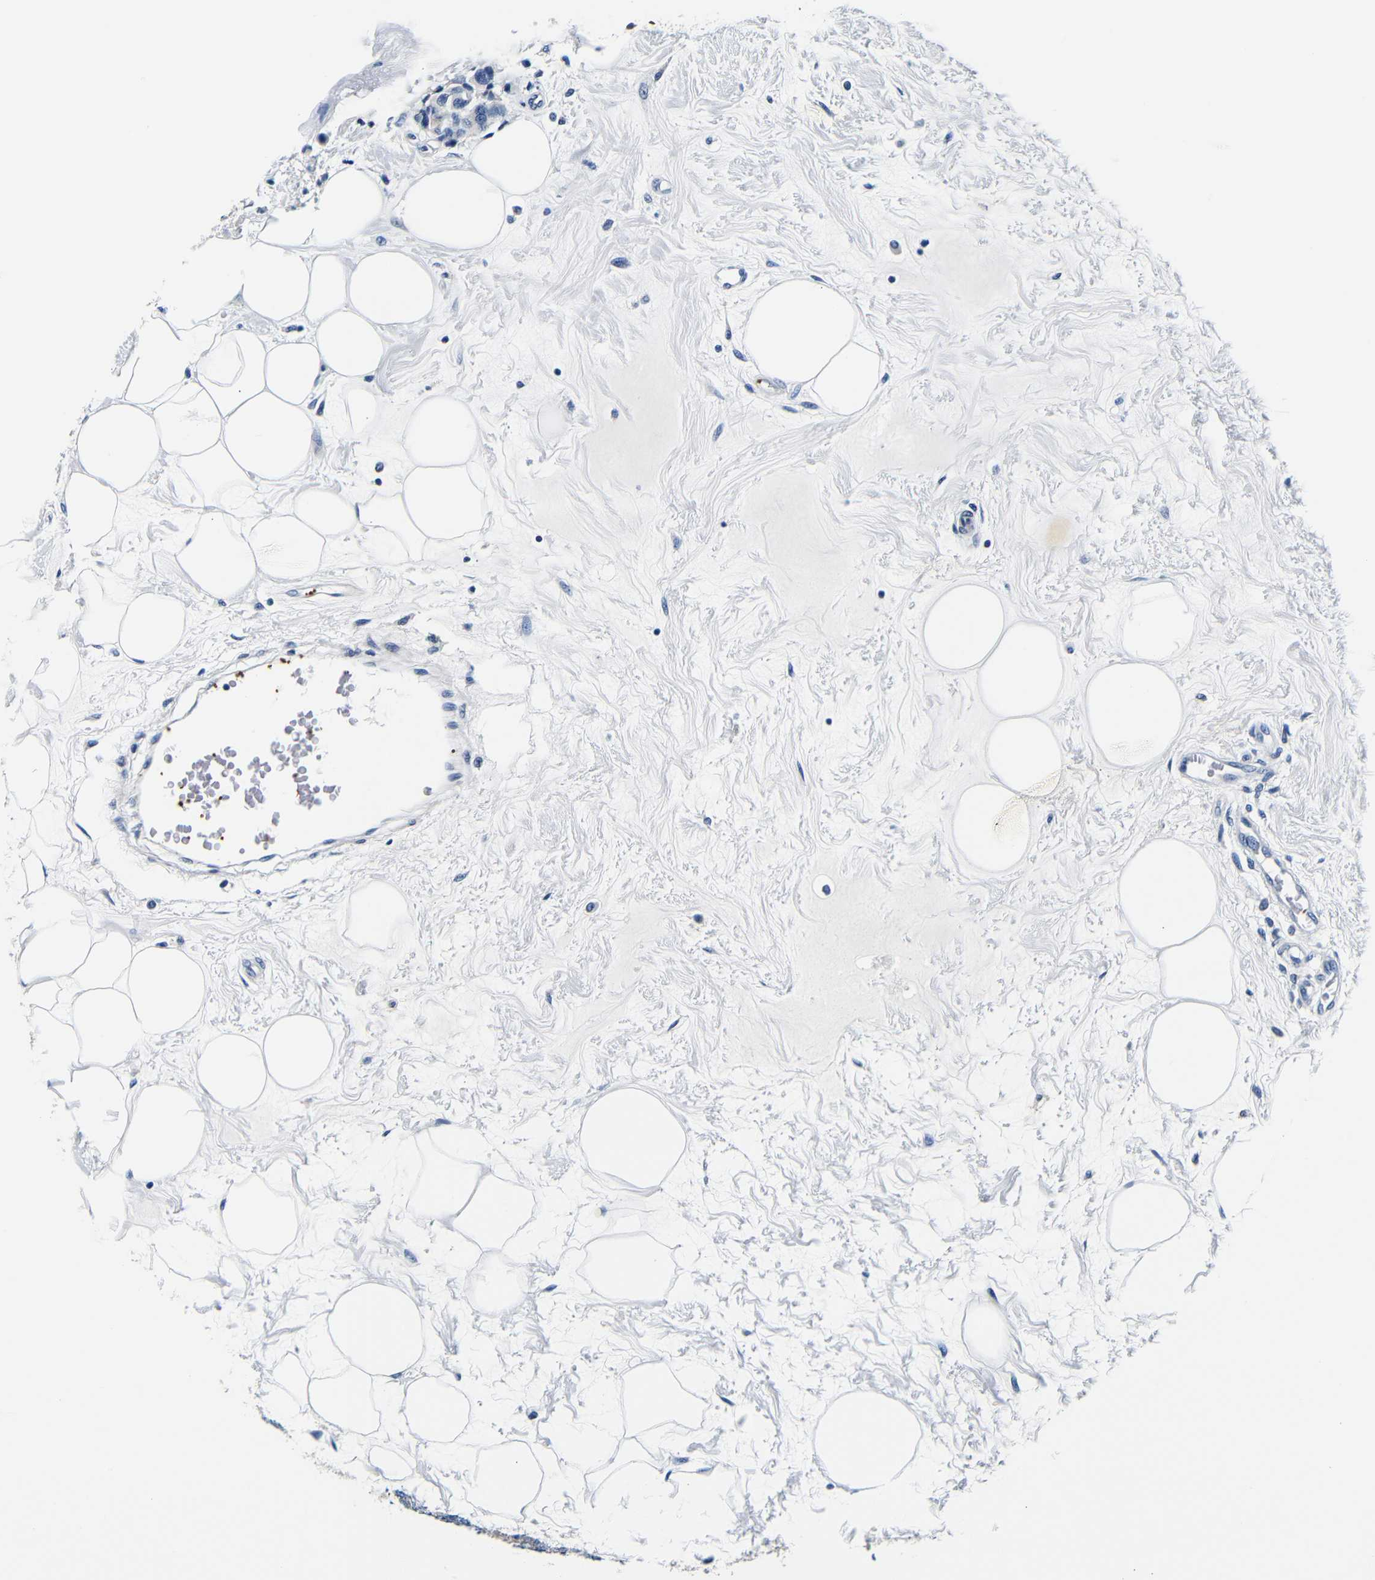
{"staining": {"intensity": "negative", "quantity": "none", "location": "none"}, "tissue": "breast cancer", "cell_type": "Tumor cells", "image_type": "cancer", "snomed": [{"axis": "morphology", "description": "Normal tissue, NOS"}, {"axis": "morphology", "description": "Duct carcinoma"}, {"axis": "topography", "description": "Breast"}], "caption": "Immunohistochemical staining of human breast cancer reveals no significant expression in tumor cells. (DAB immunohistochemistry (IHC) with hematoxylin counter stain).", "gene": "GP1BA", "patient": {"sex": "female", "age": 39}}